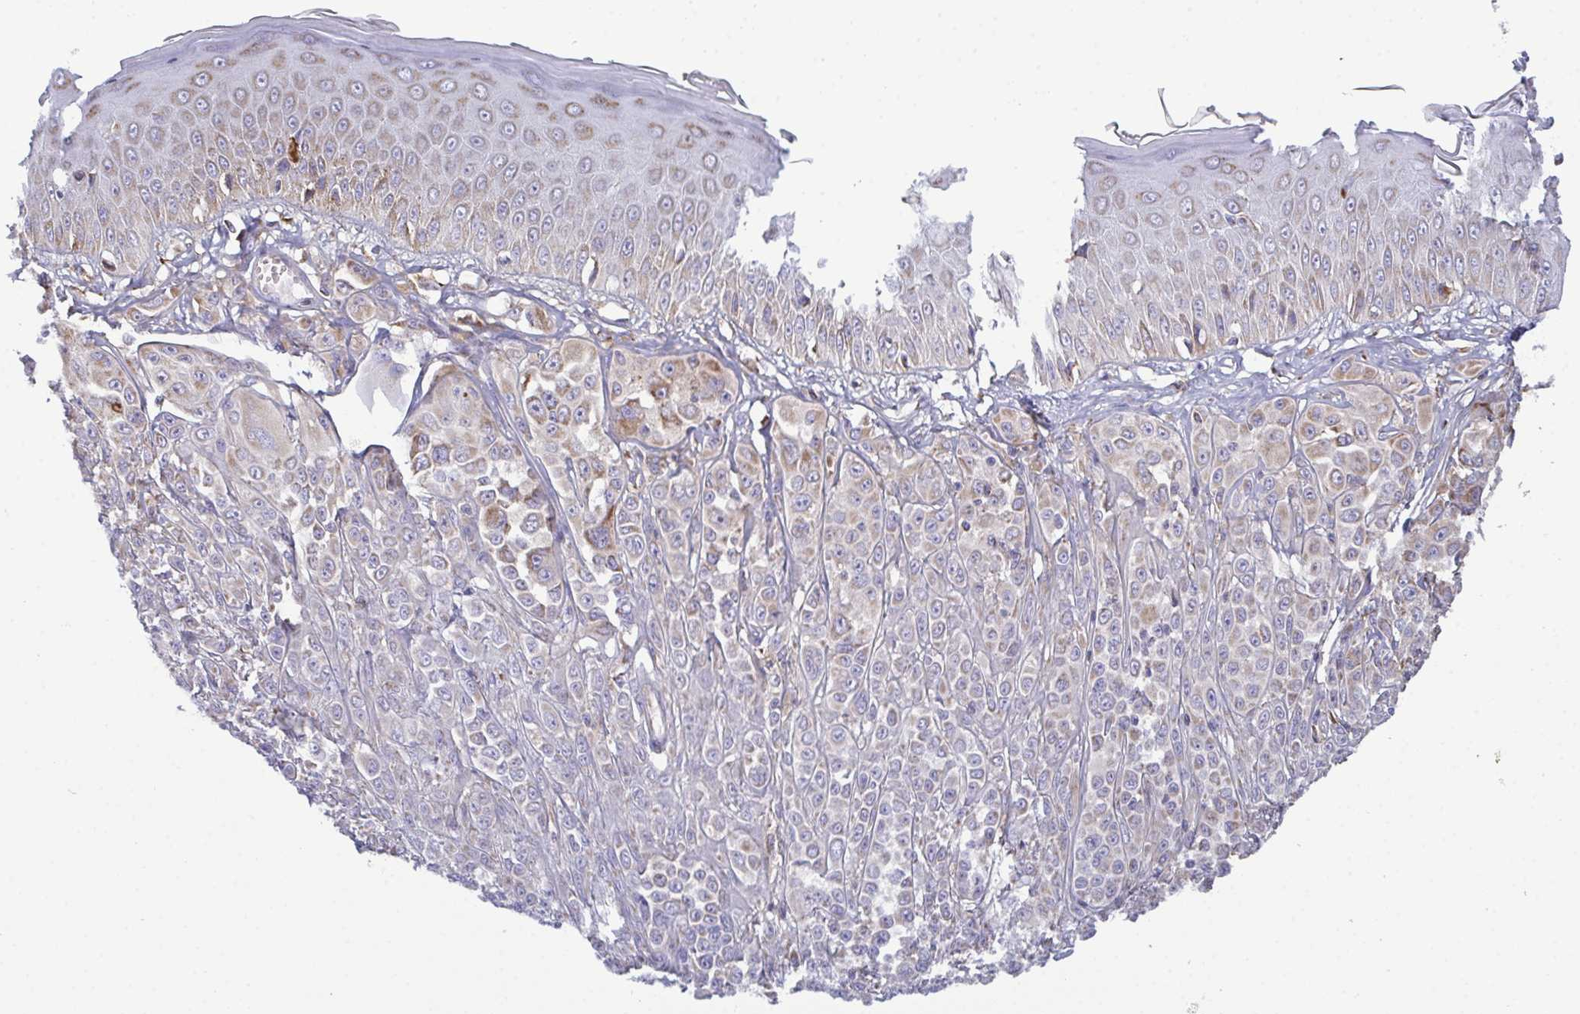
{"staining": {"intensity": "moderate", "quantity": "25%-75%", "location": "cytoplasmic/membranous"}, "tissue": "melanoma", "cell_type": "Tumor cells", "image_type": "cancer", "snomed": [{"axis": "morphology", "description": "Malignant melanoma, NOS"}, {"axis": "topography", "description": "Skin"}], "caption": "A histopathology image showing moderate cytoplasmic/membranous expression in approximately 25%-75% of tumor cells in melanoma, as visualized by brown immunohistochemical staining.", "gene": "CSDE1", "patient": {"sex": "male", "age": 67}}